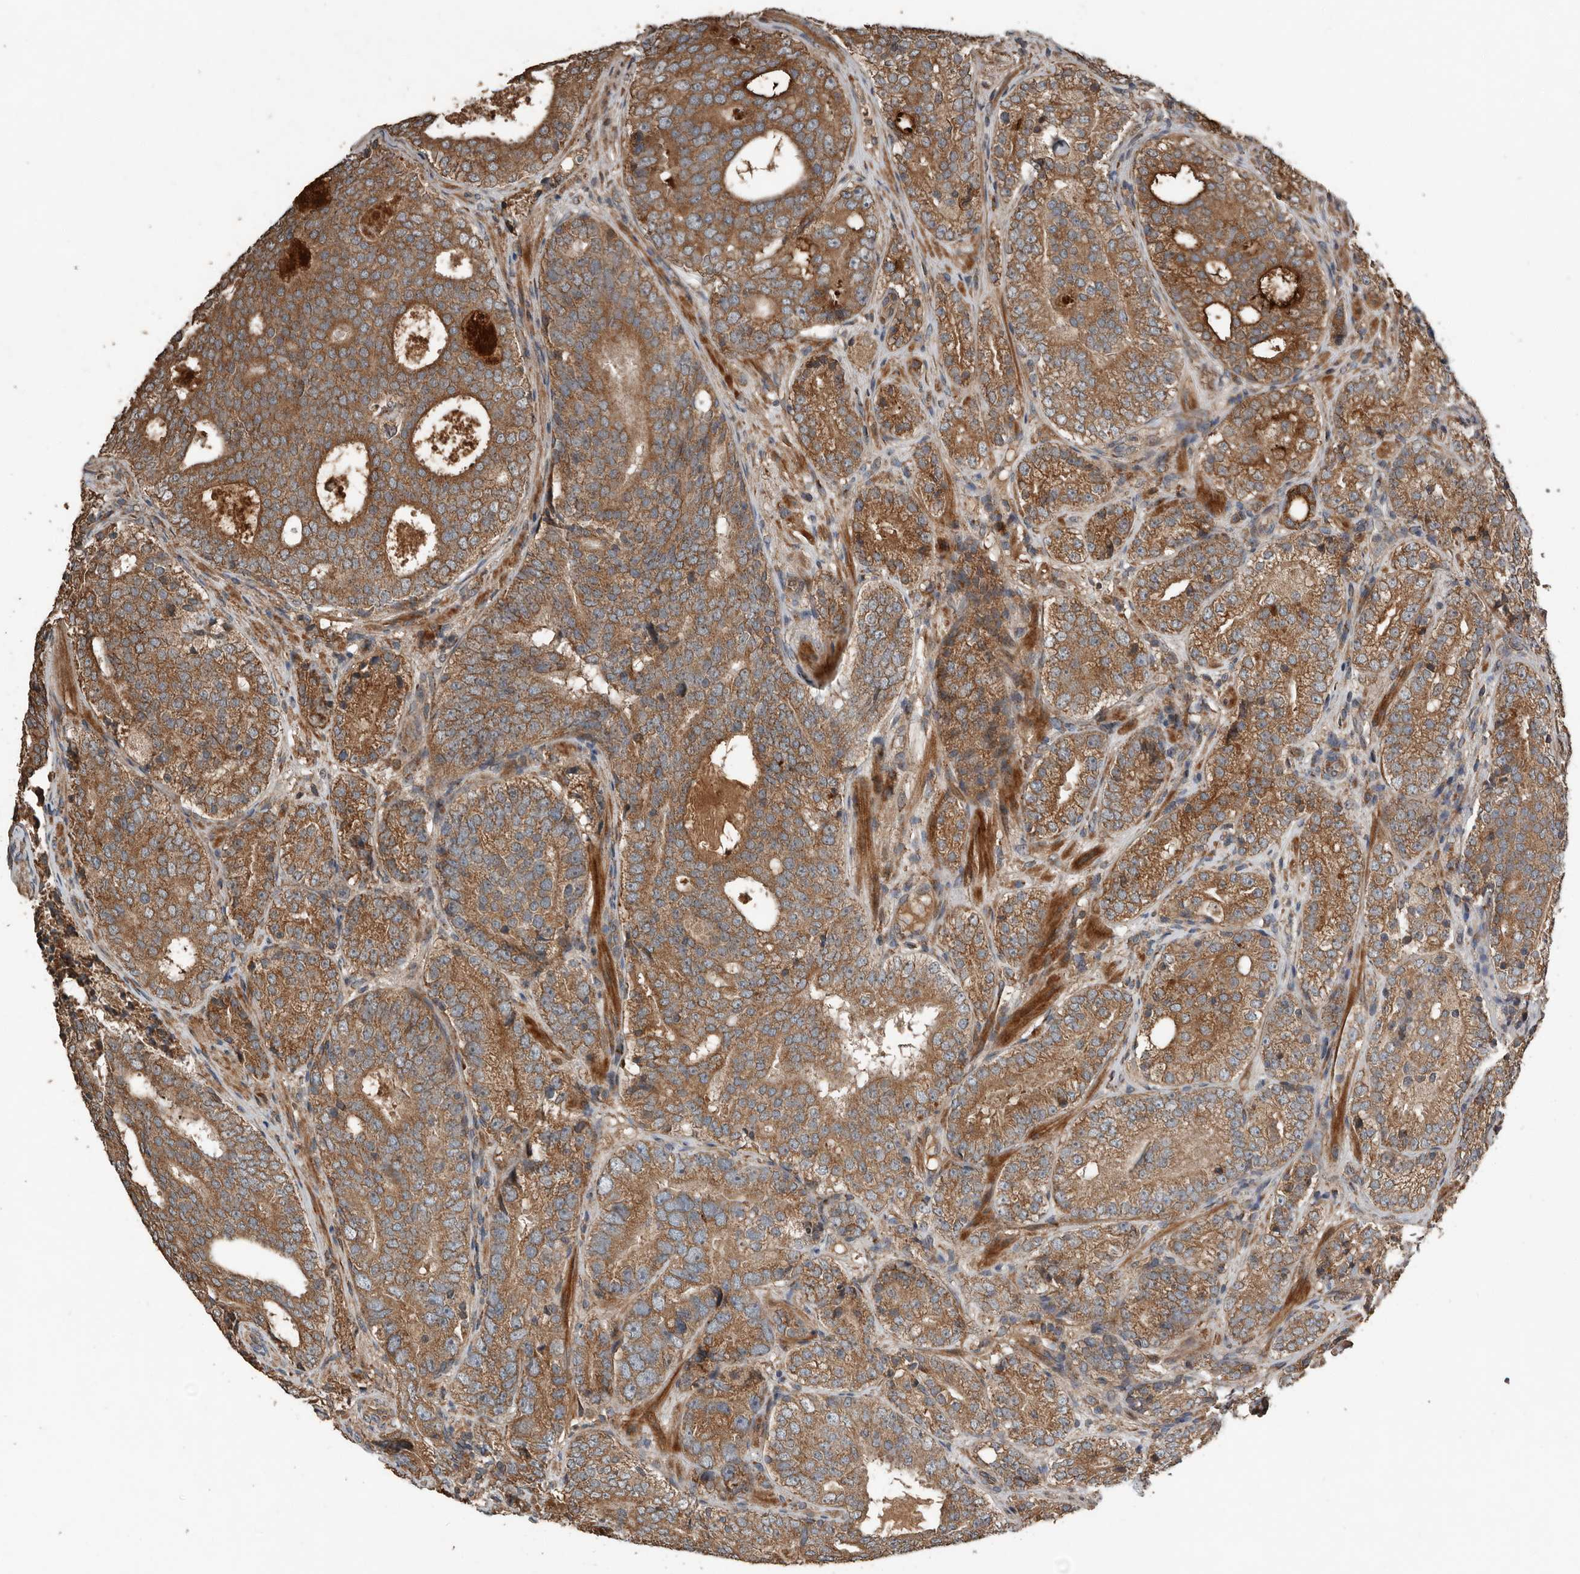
{"staining": {"intensity": "moderate", "quantity": ">75%", "location": "cytoplasmic/membranous"}, "tissue": "prostate cancer", "cell_type": "Tumor cells", "image_type": "cancer", "snomed": [{"axis": "morphology", "description": "Adenocarcinoma, High grade"}, {"axis": "topography", "description": "Prostate"}], "caption": "Immunohistochemical staining of human prostate cancer demonstrates medium levels of moderate cytoplasmic/membranous positivity in about >75% of tumor cells.", "gene": "RNF207", "patient": {"sex": "male", "age": 56}}